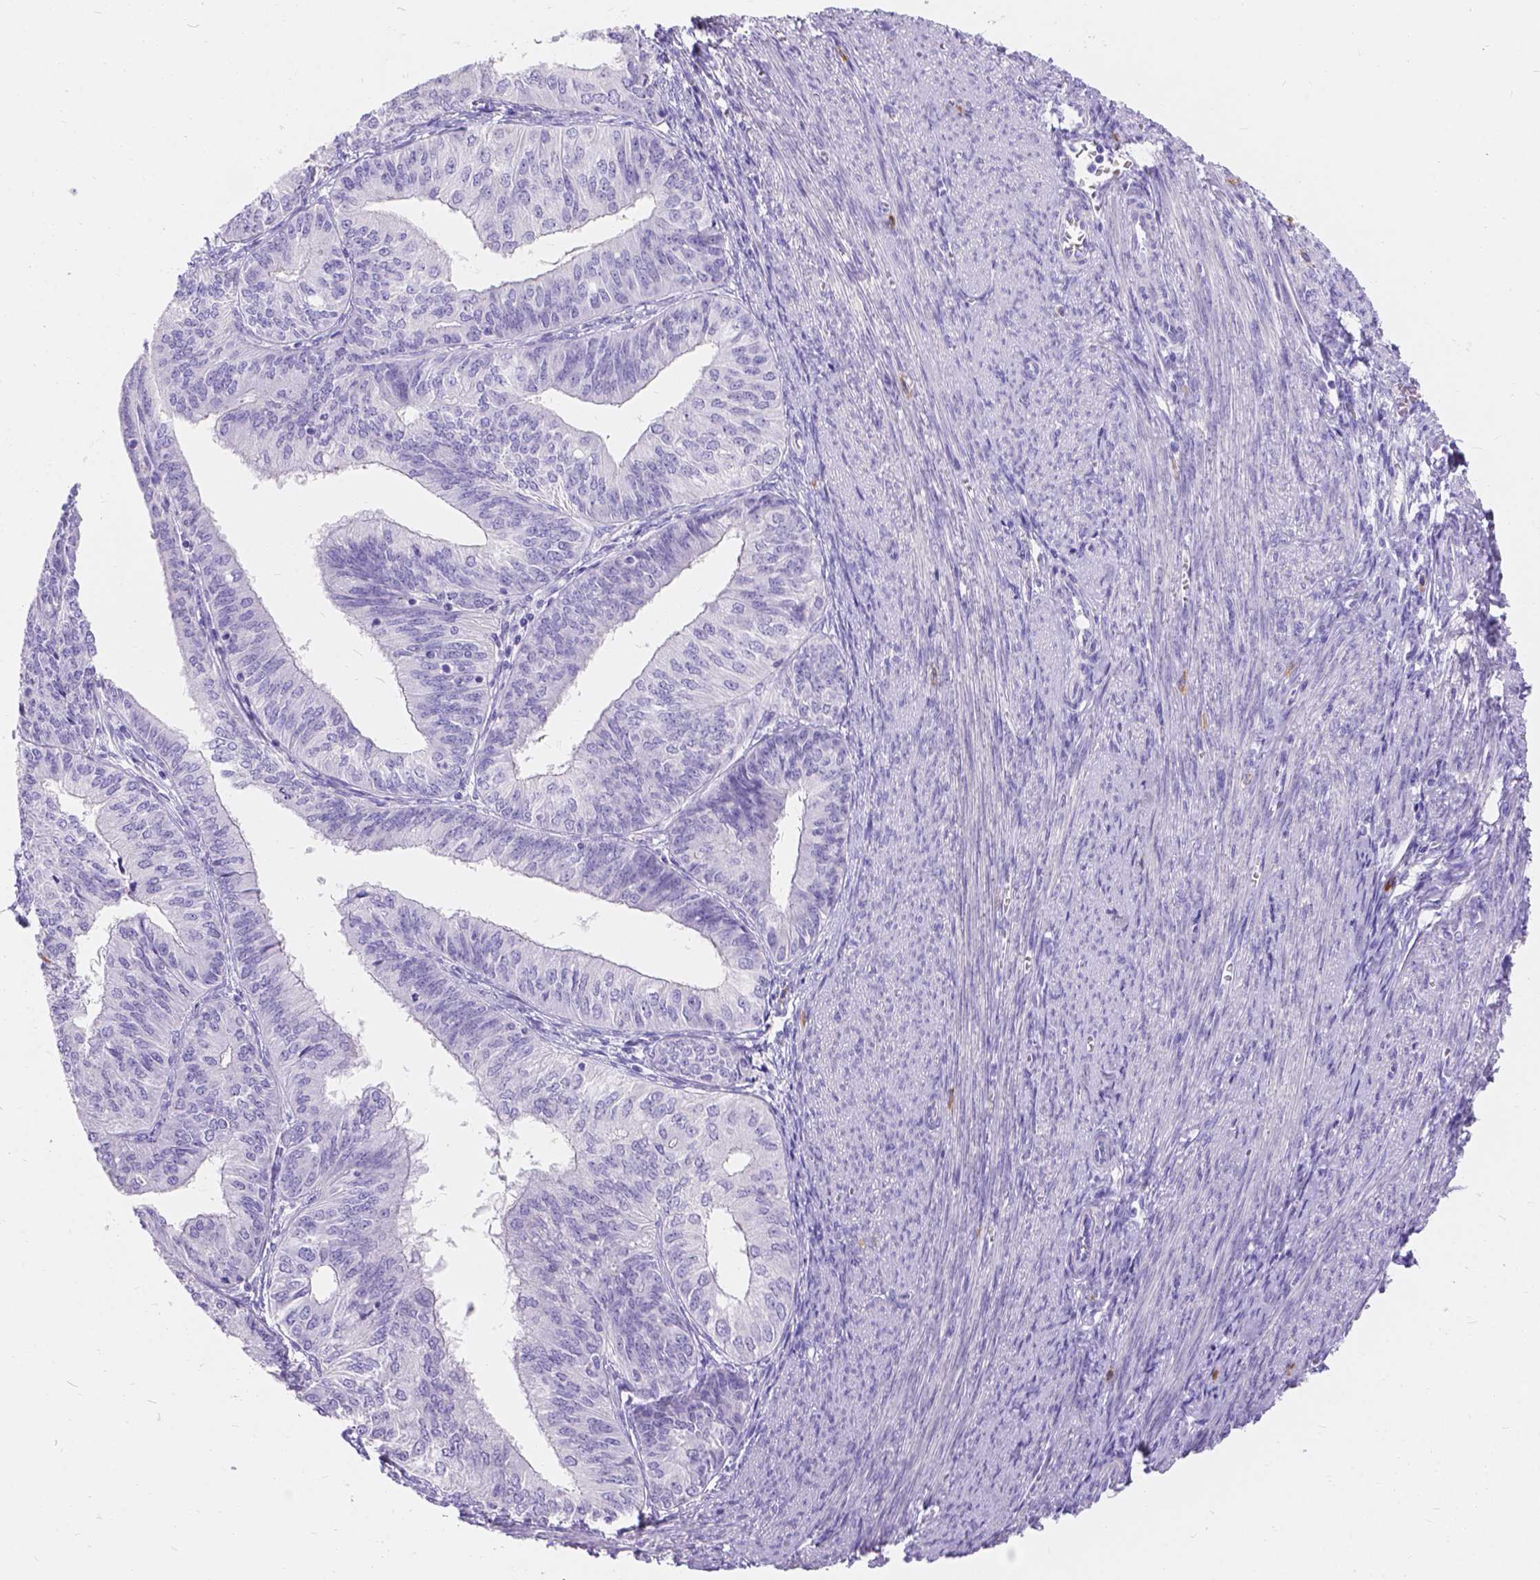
{"staining": {"intensity": "negative", "quantity": "none", "location": "none"}, "tissue": "endometrial cancer", "cell_type": "Tumor cells", "image_type": "cancer", "snomed": [{"axis": "morphology", "description": "Adenocarcinoma, NOS"}, {"axis": "topography", "description": "Endometrium"}], "caption": "IHC micrograph of endometrial cancer stained for a protein (brown), which shows no staining in tumor cells.", "gene": "GNRHR", "patient": {"sex": "female", "age": 58}}